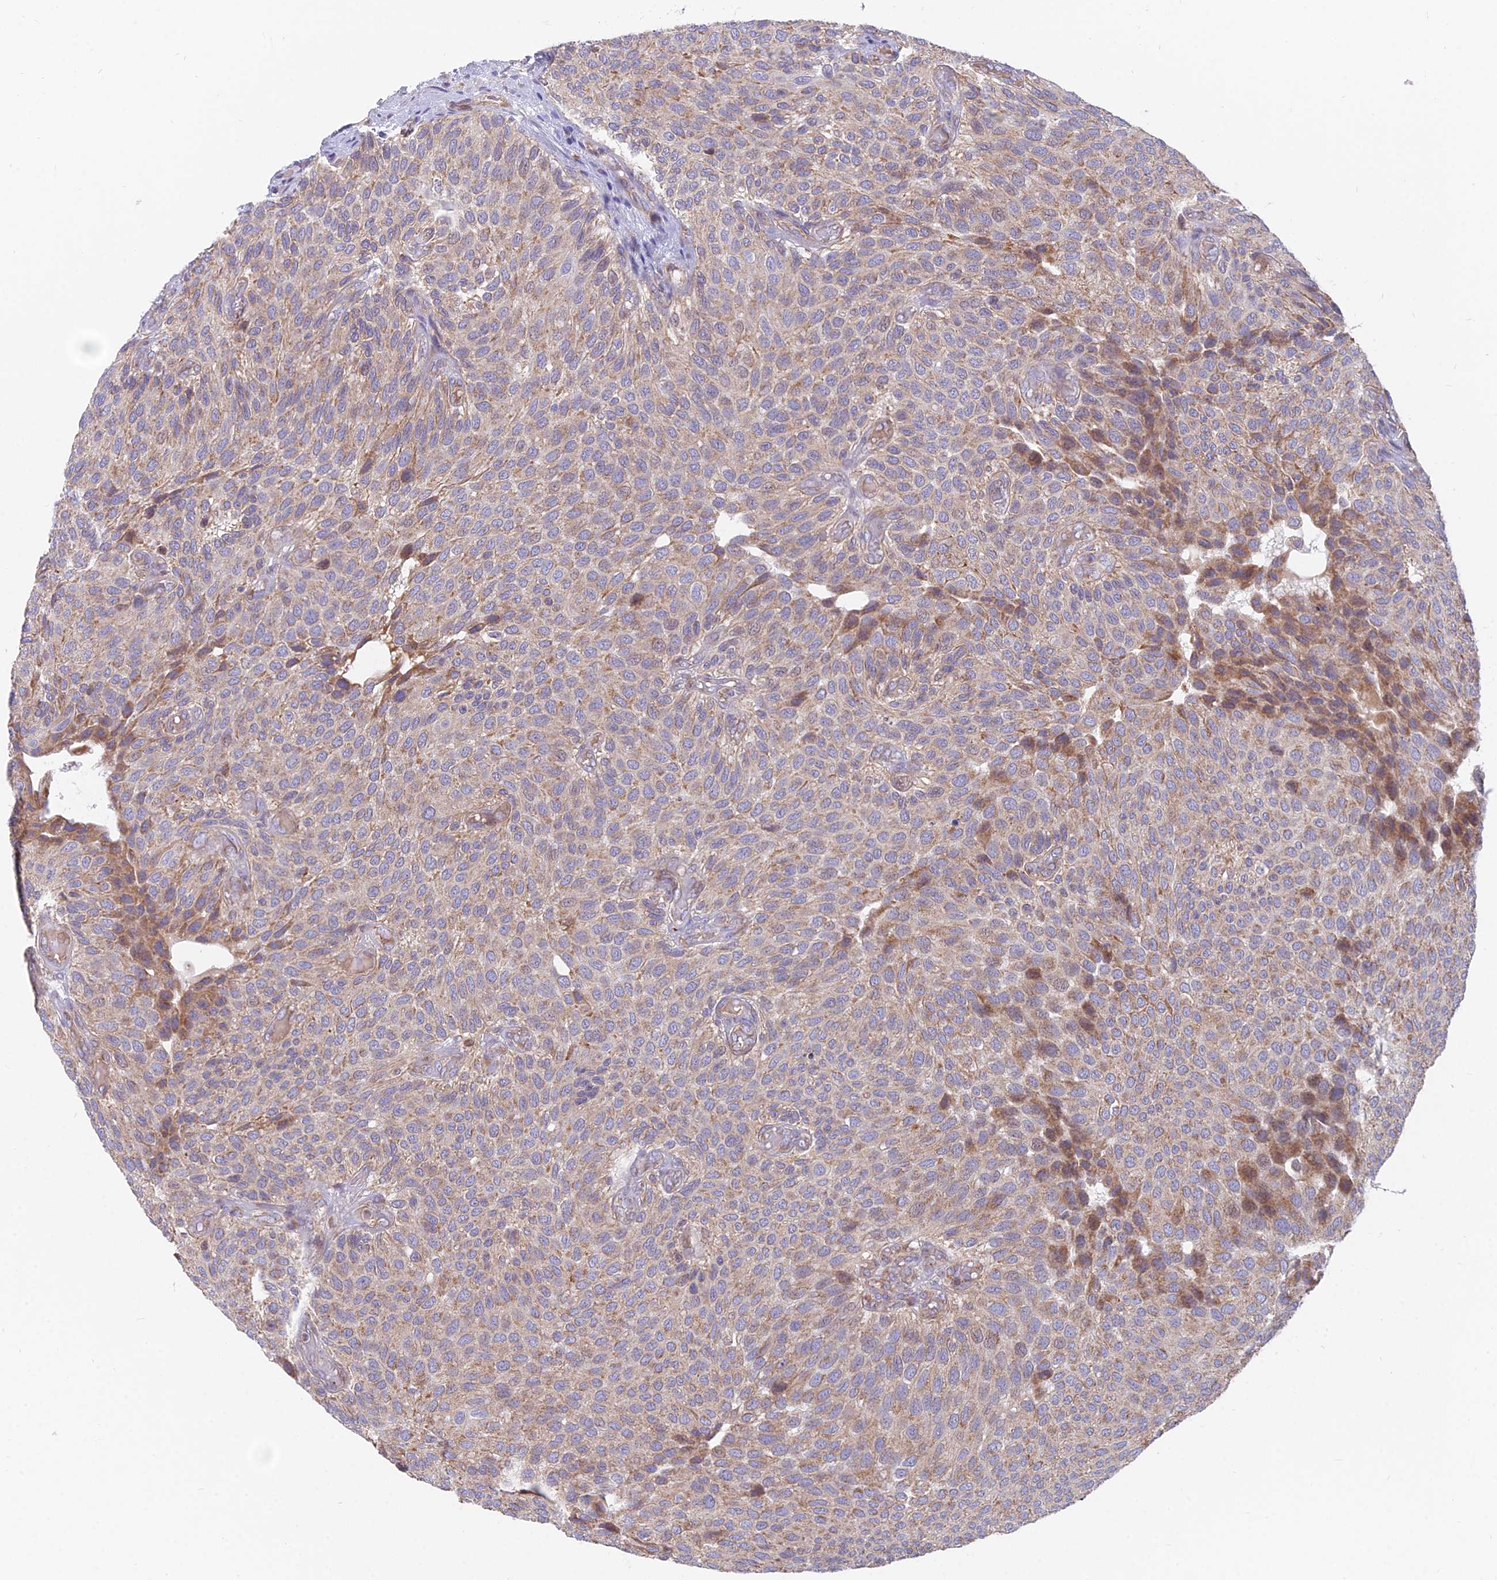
{"staining": {"intensity": "moderate", "quantity": "25%-75%", "location": "cytoplasmic/membranous"}, "tissue": "urothelial cancer", "cell_type": "Tumor cells", "image_type": "cancer", "snomed": [{"axis": "morphology", "description": "Urothelial carcinoma, Low grade"}, {"axis": "topography", "description": "Urinary bladder"}], "caption": "Protein staining of low-grade urothelial carcinoma tissue reveals moderate cytoplasmic/membranous expression in approximately 25%-75% of tumor cells. The protein is stained brown, and the nuclei are stained in blue (DAB IHC with brightfield microscopy, high magnification).", "gene": "TBC1D20", "patient": {"sex": "male", "age": 89}}